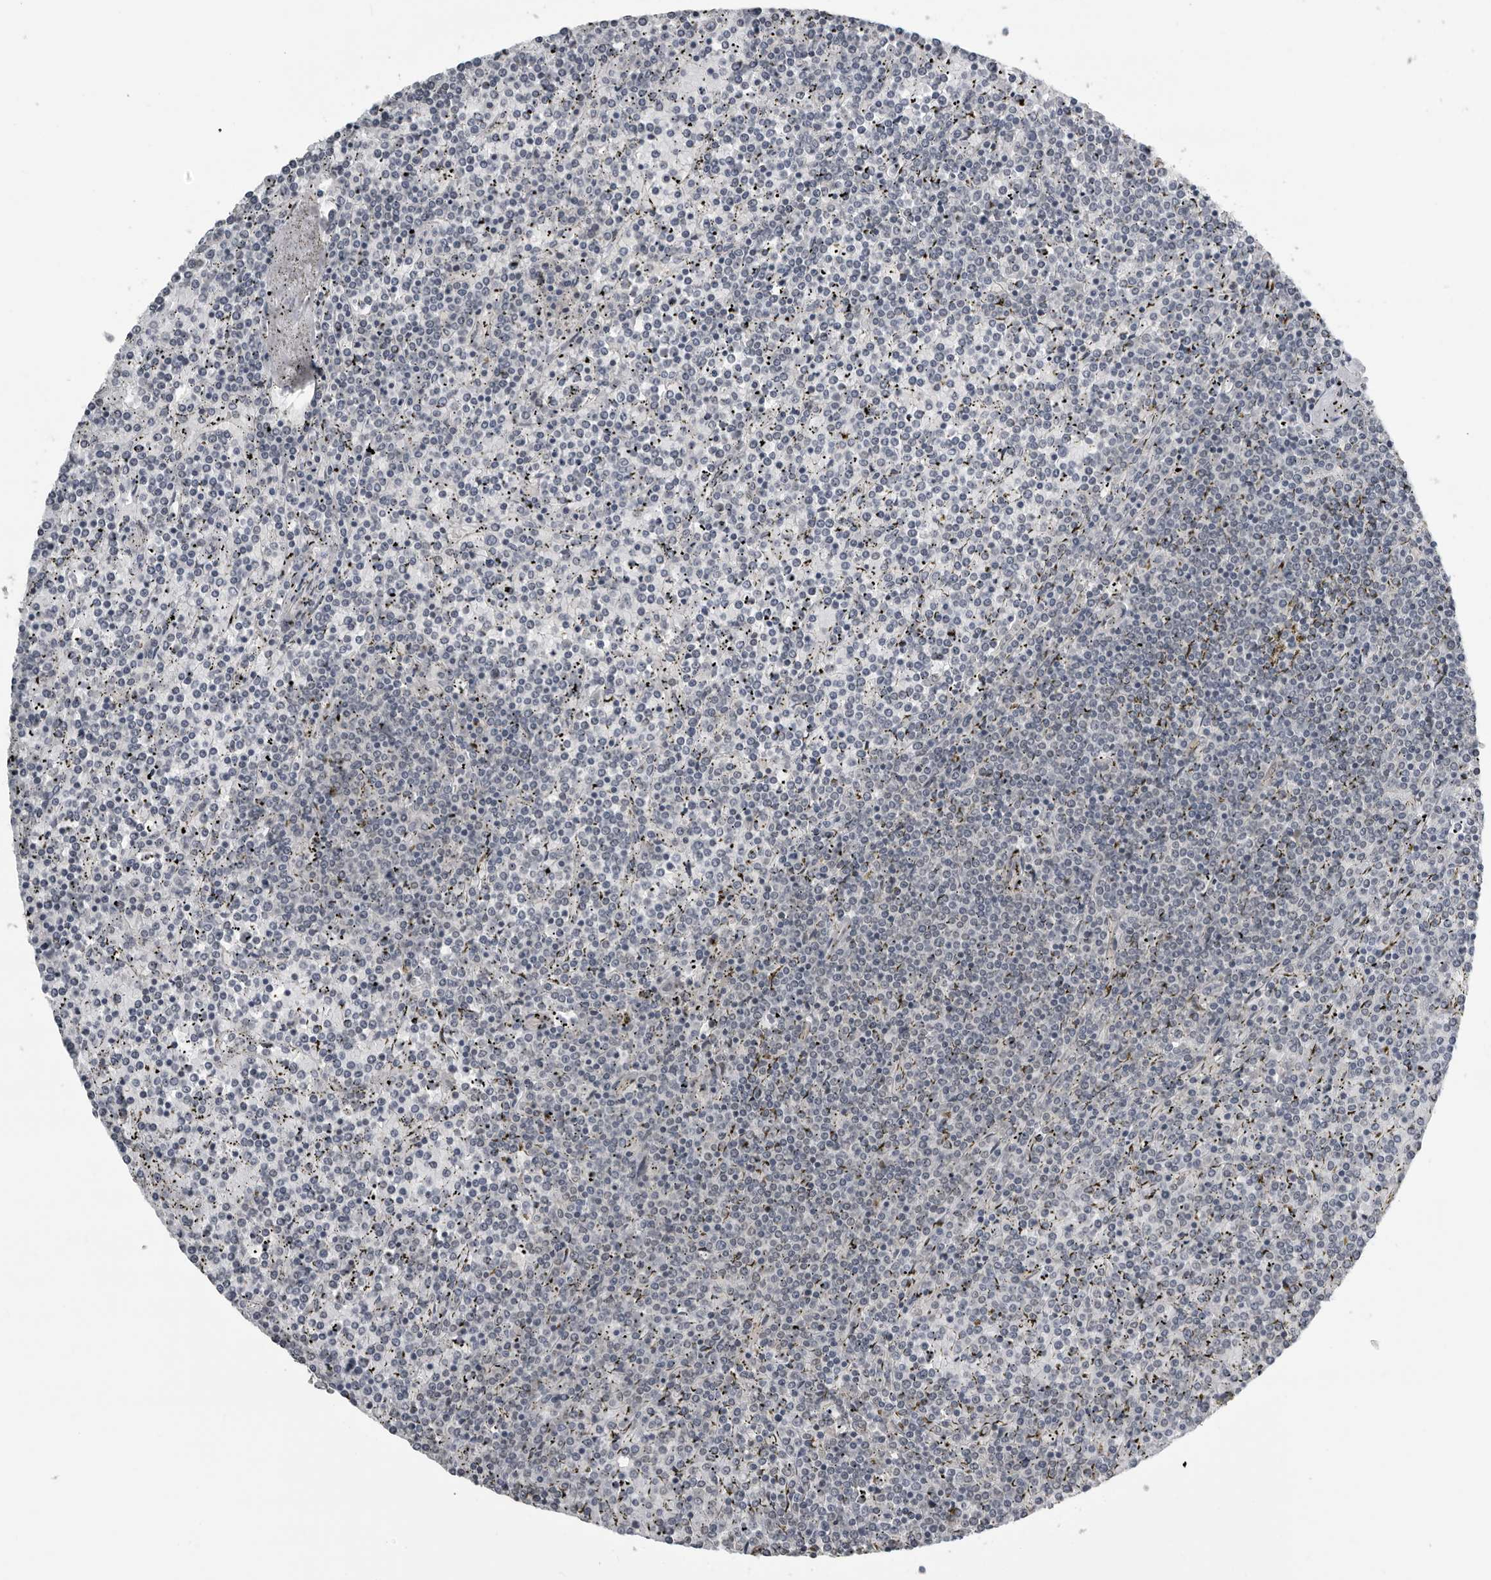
{"staining": {"intensity": "negative", "quantity": "none", "location": "none"}, "tissue": "lymphoma", "cell_type": "Tumor cells", "image_type": "cancer", "snomed": [{"axis": "morphology", "description": "Malignant lymphoma, non-Hodgkin's type, Low grade"}, {"axis": "topography", "description": "Spleen"}], "caption": "Immunohistochemical staining of lymphoma exhibits no significant staining in tumor cells.", "gene": "PRRX2", "patient": {"sex": "female", "age": 19}}